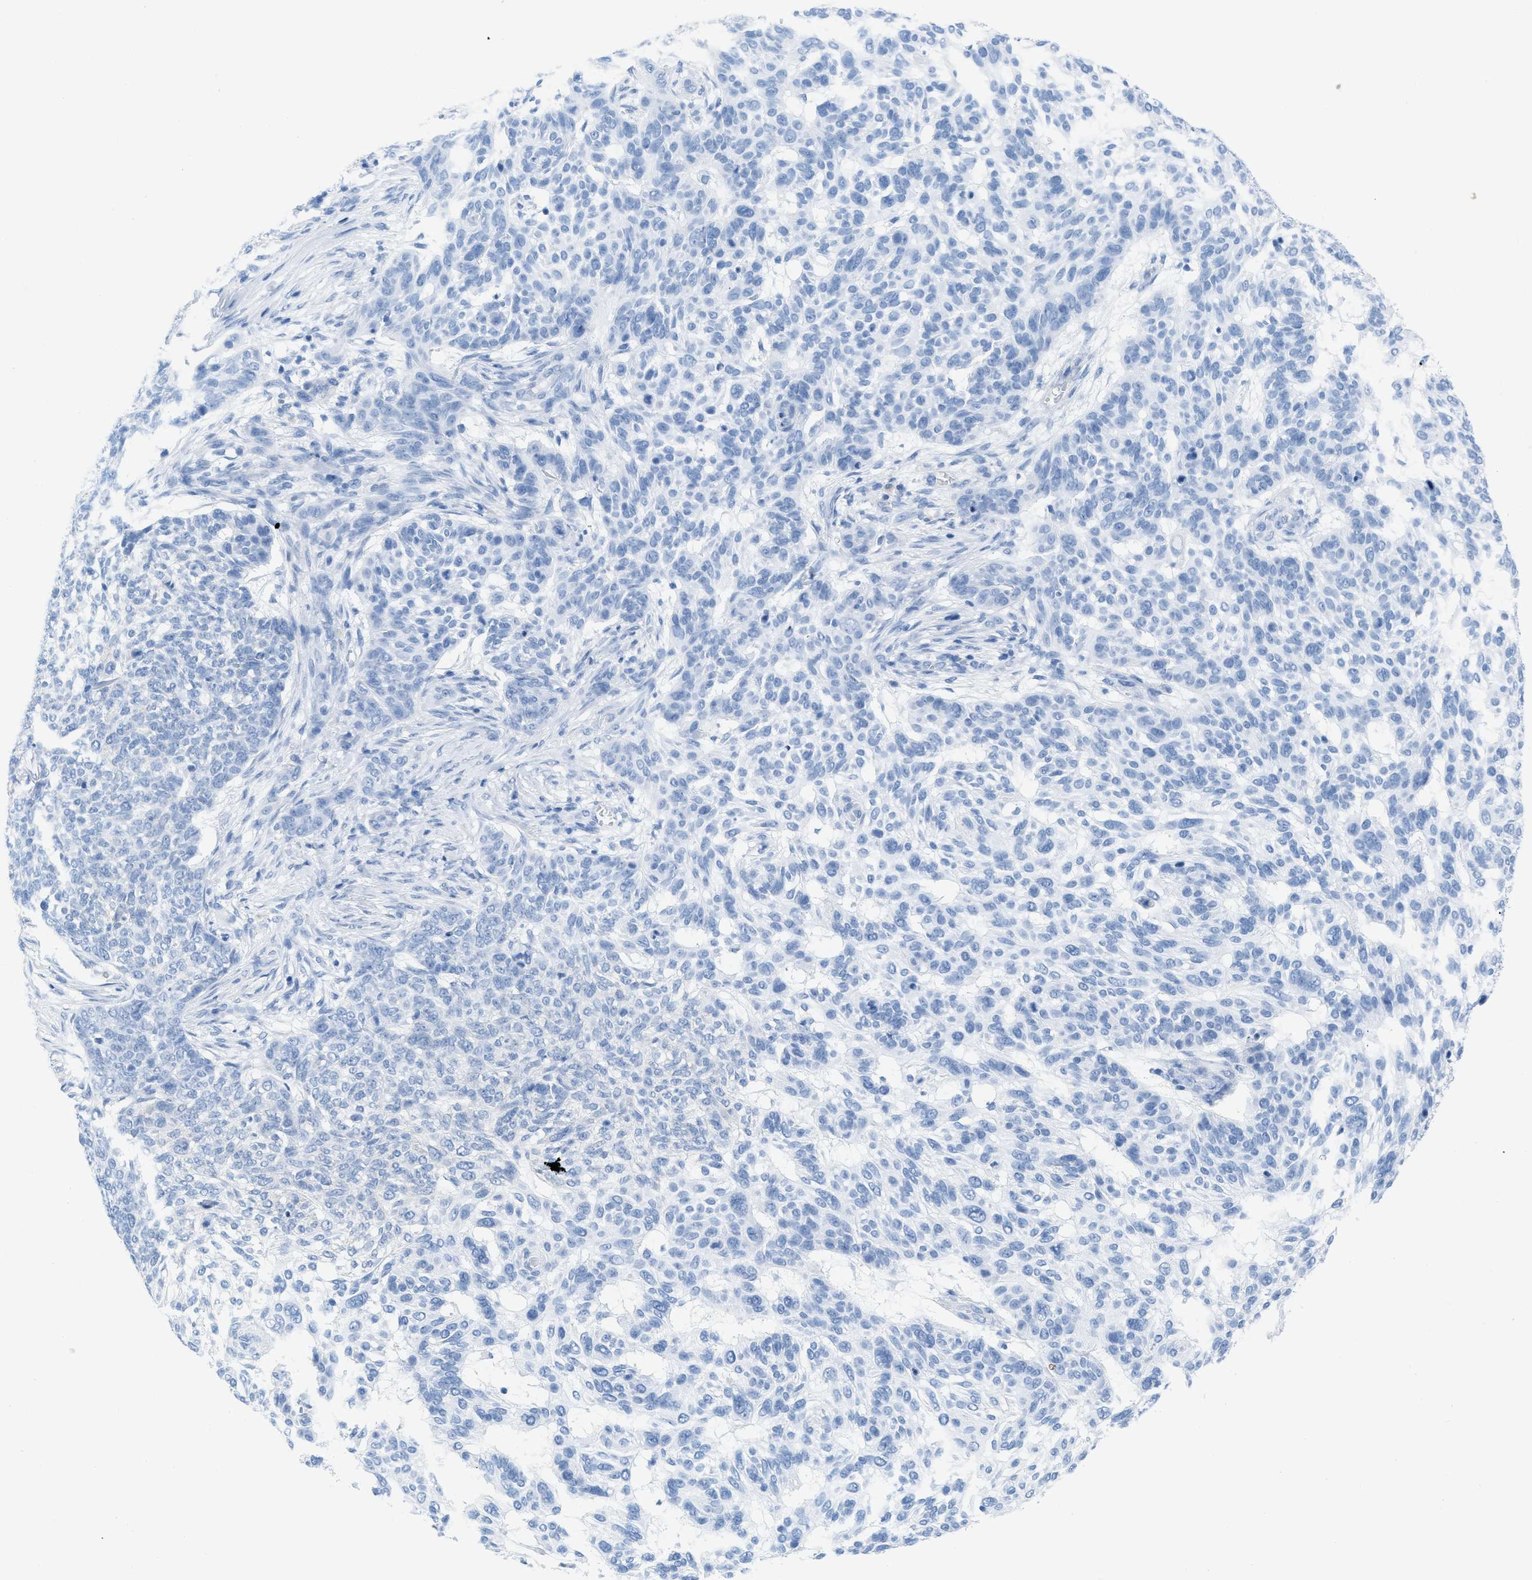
{"staining": {"intensity": "negative", "quantity": "none", "location": "none"}, "tissue": "skin cancer", "cell_type": "Tumor cells", "image_type": "cancer", "snomed": [{"axis": "morphology", "description": "Basal cell carcinoma"}, {"axis": "topography", "description": "Skin"}], "caption": "Basal cell carcinoma (skin) was stained to show a protein in brown. There is no significant staining in tumor cells.", "gene": "ASGR1", "patient": {"sex": "male", "age": 85}}